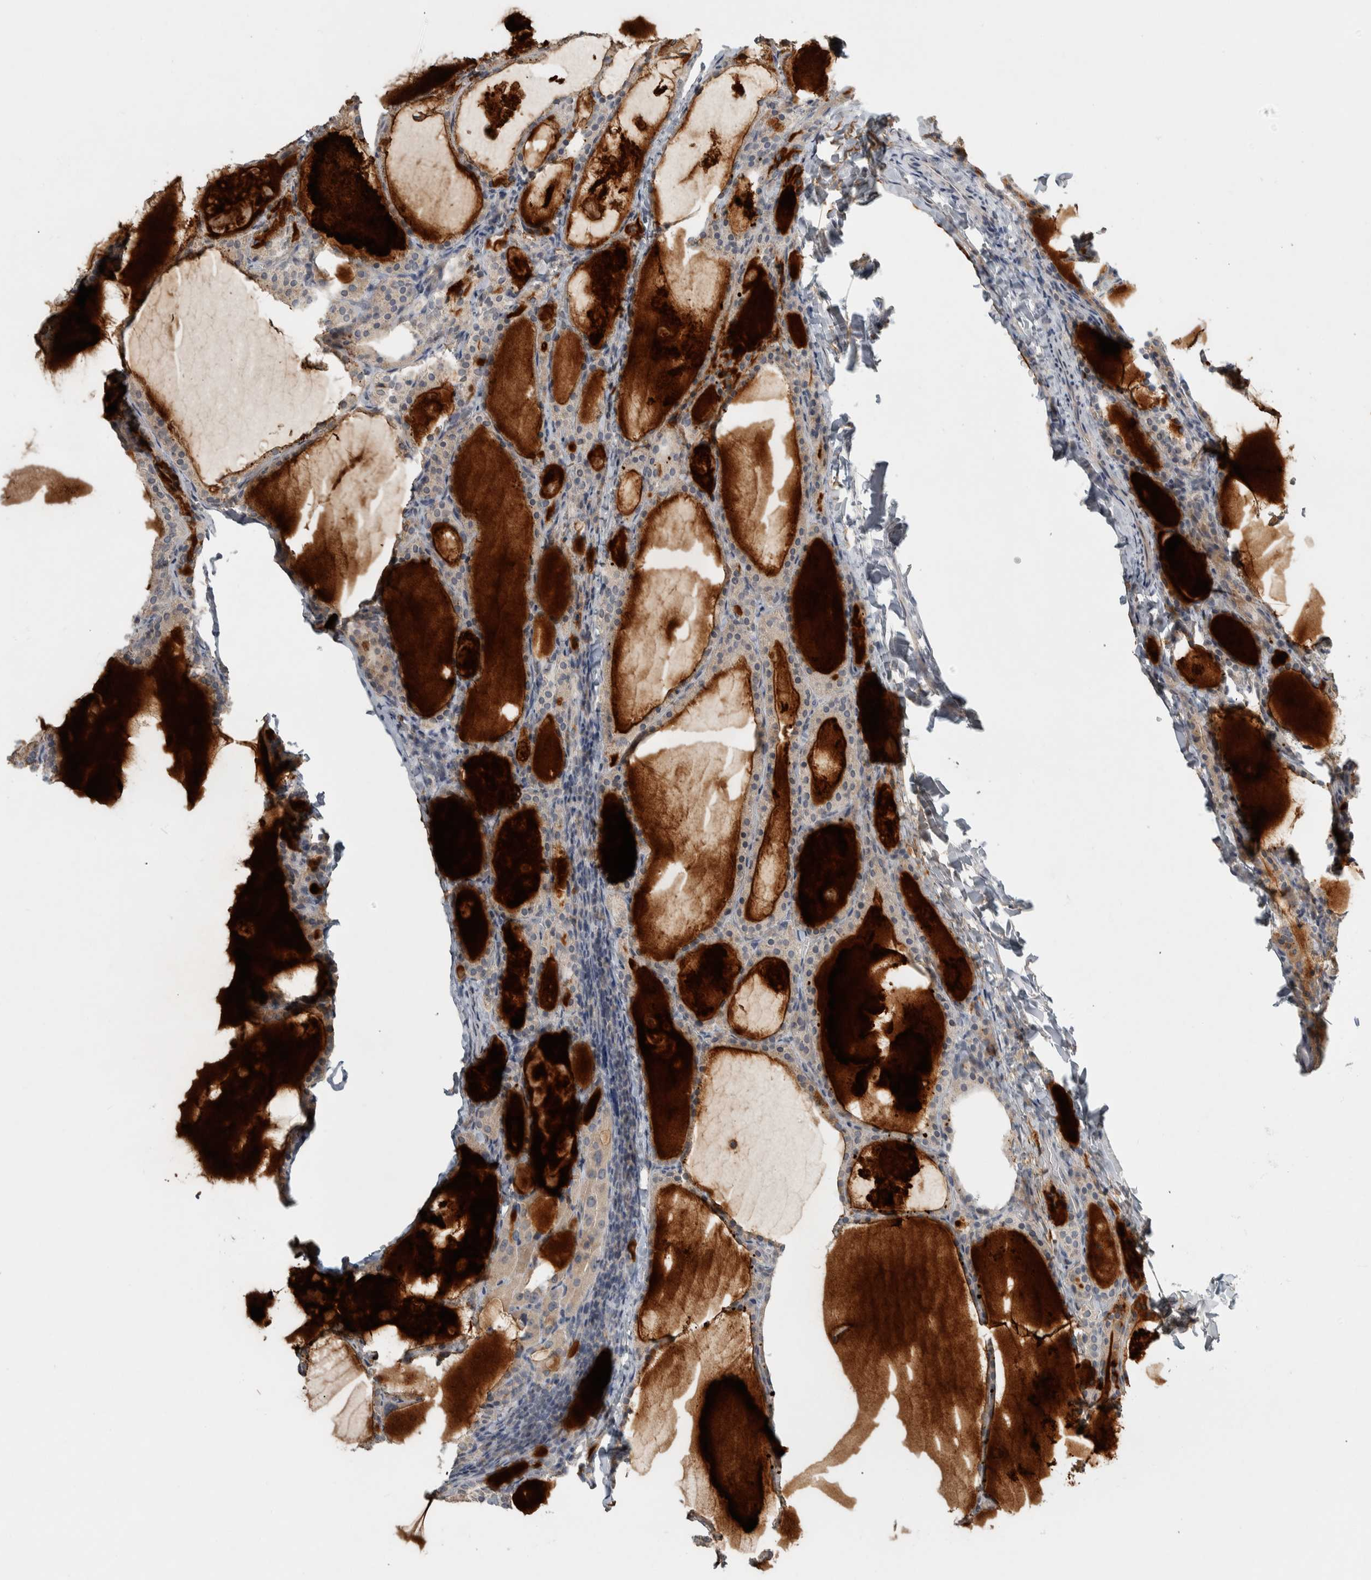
{"staining": {"intensity": "weak", "quantity": "<25%", "location": "cytoplasmic/membranous"}, "tissue": "thyroid cancer", "cell_type": "Tumor cells", "image_type": "cancer", "snomed": [{"axis": "morphology", "description": "Papillary adenocarcinoma, NOS"}, {"axis": "topography", "description": "Thyroid gland"}], "caption": "The photomicrograph demonstrates no staining of tumor cells in papillary adenocarcinoma (thyroid).", "gene": "EIF3H", "patient": {"sex": "female", "age": 42}}